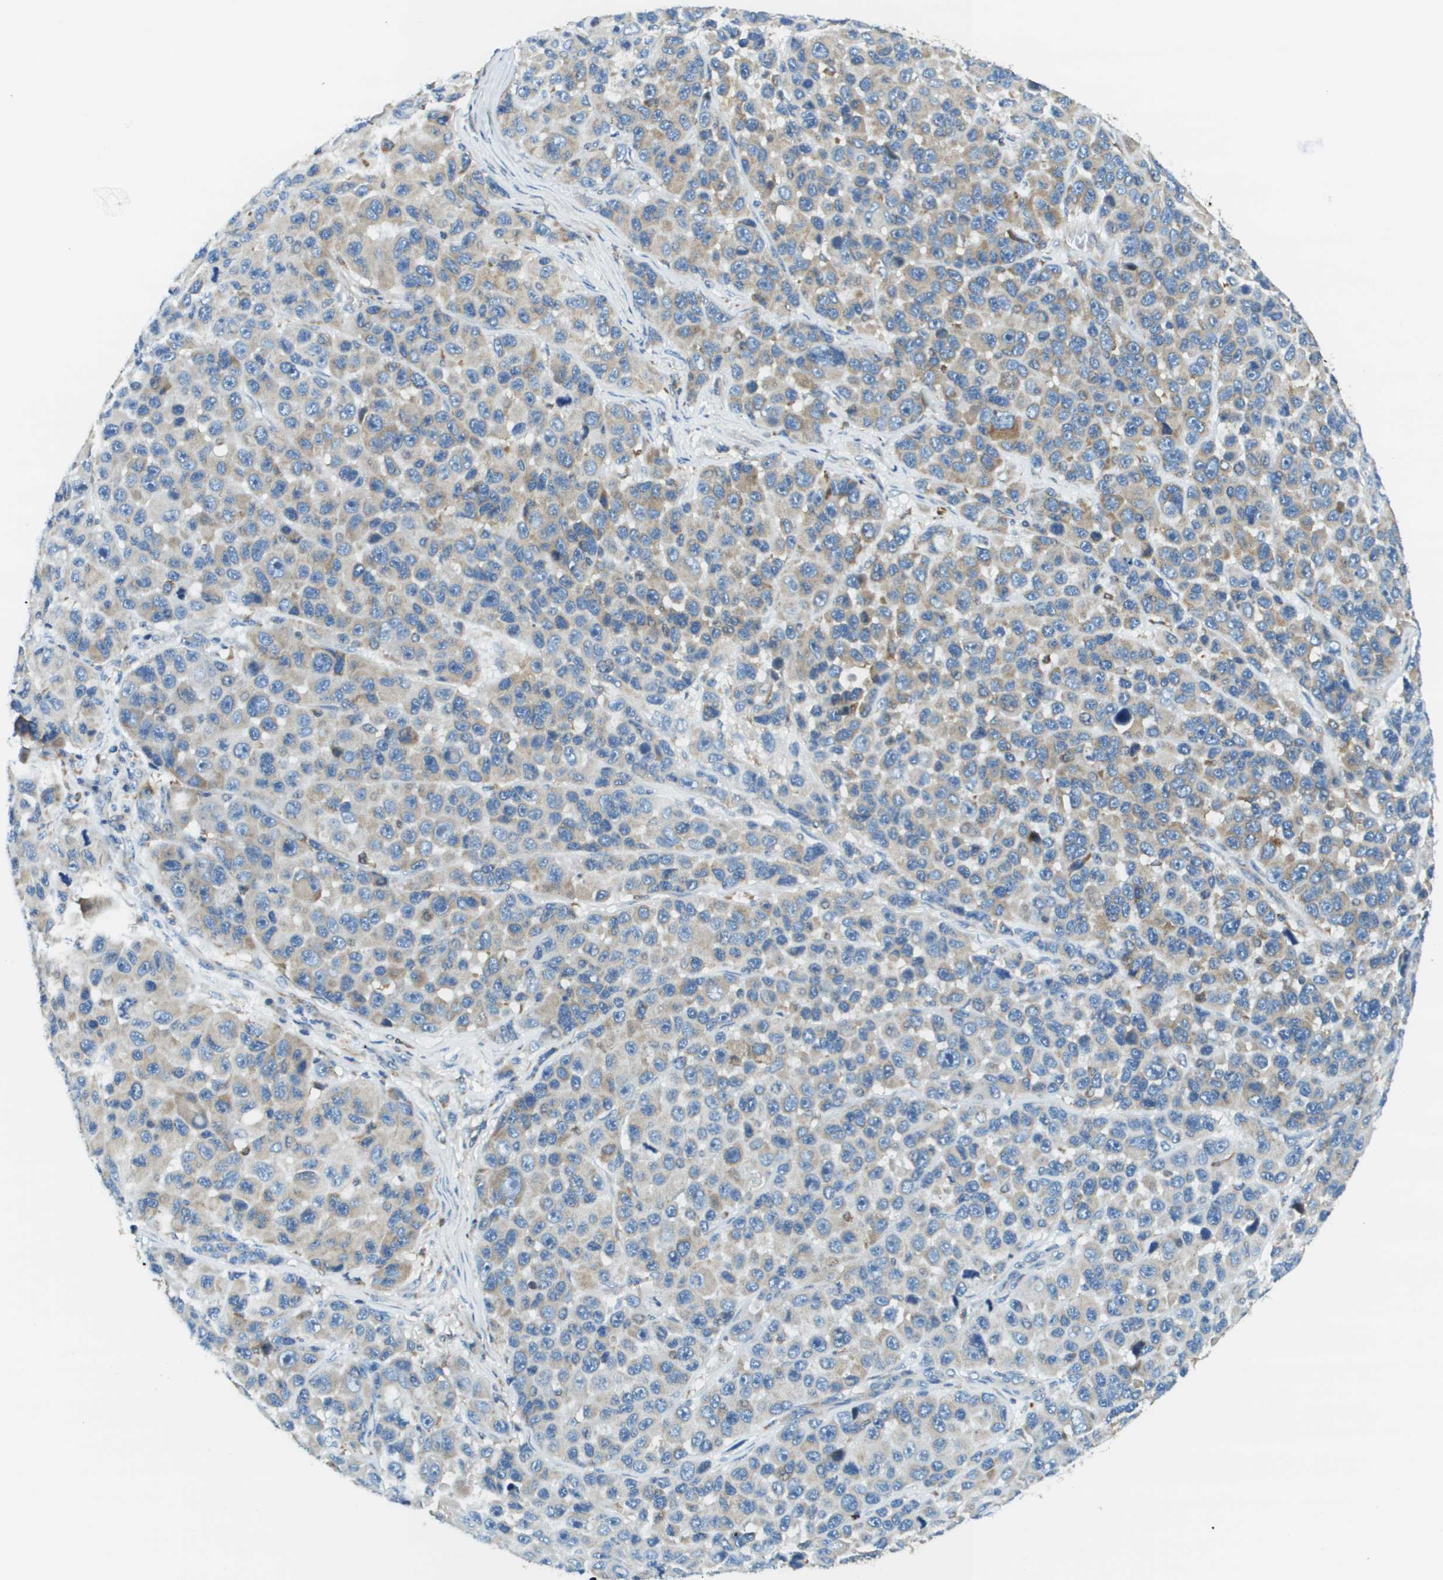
{"staining": {"intensity": "weak", "quantity": "25%-75%", "location": "cytoplasmic/membranous"}, "tissue": "melanoma", "cell_type": "Tumor cells", "image_type": "cancer", "snomed": [{"axis": "morphology", "description": "Malignant melanoma, NOS"}, {"axis": "topography", "description": "Skin"}], "caption": "Approximately 25%-75% of tumor cells in melanoma exhibit weak cytoplasmic/membranous protein positivity as visualized by brown immunohistochemical staining.", "gene": "CNPY3", "patient": {"sex": "male", "age": 53}}